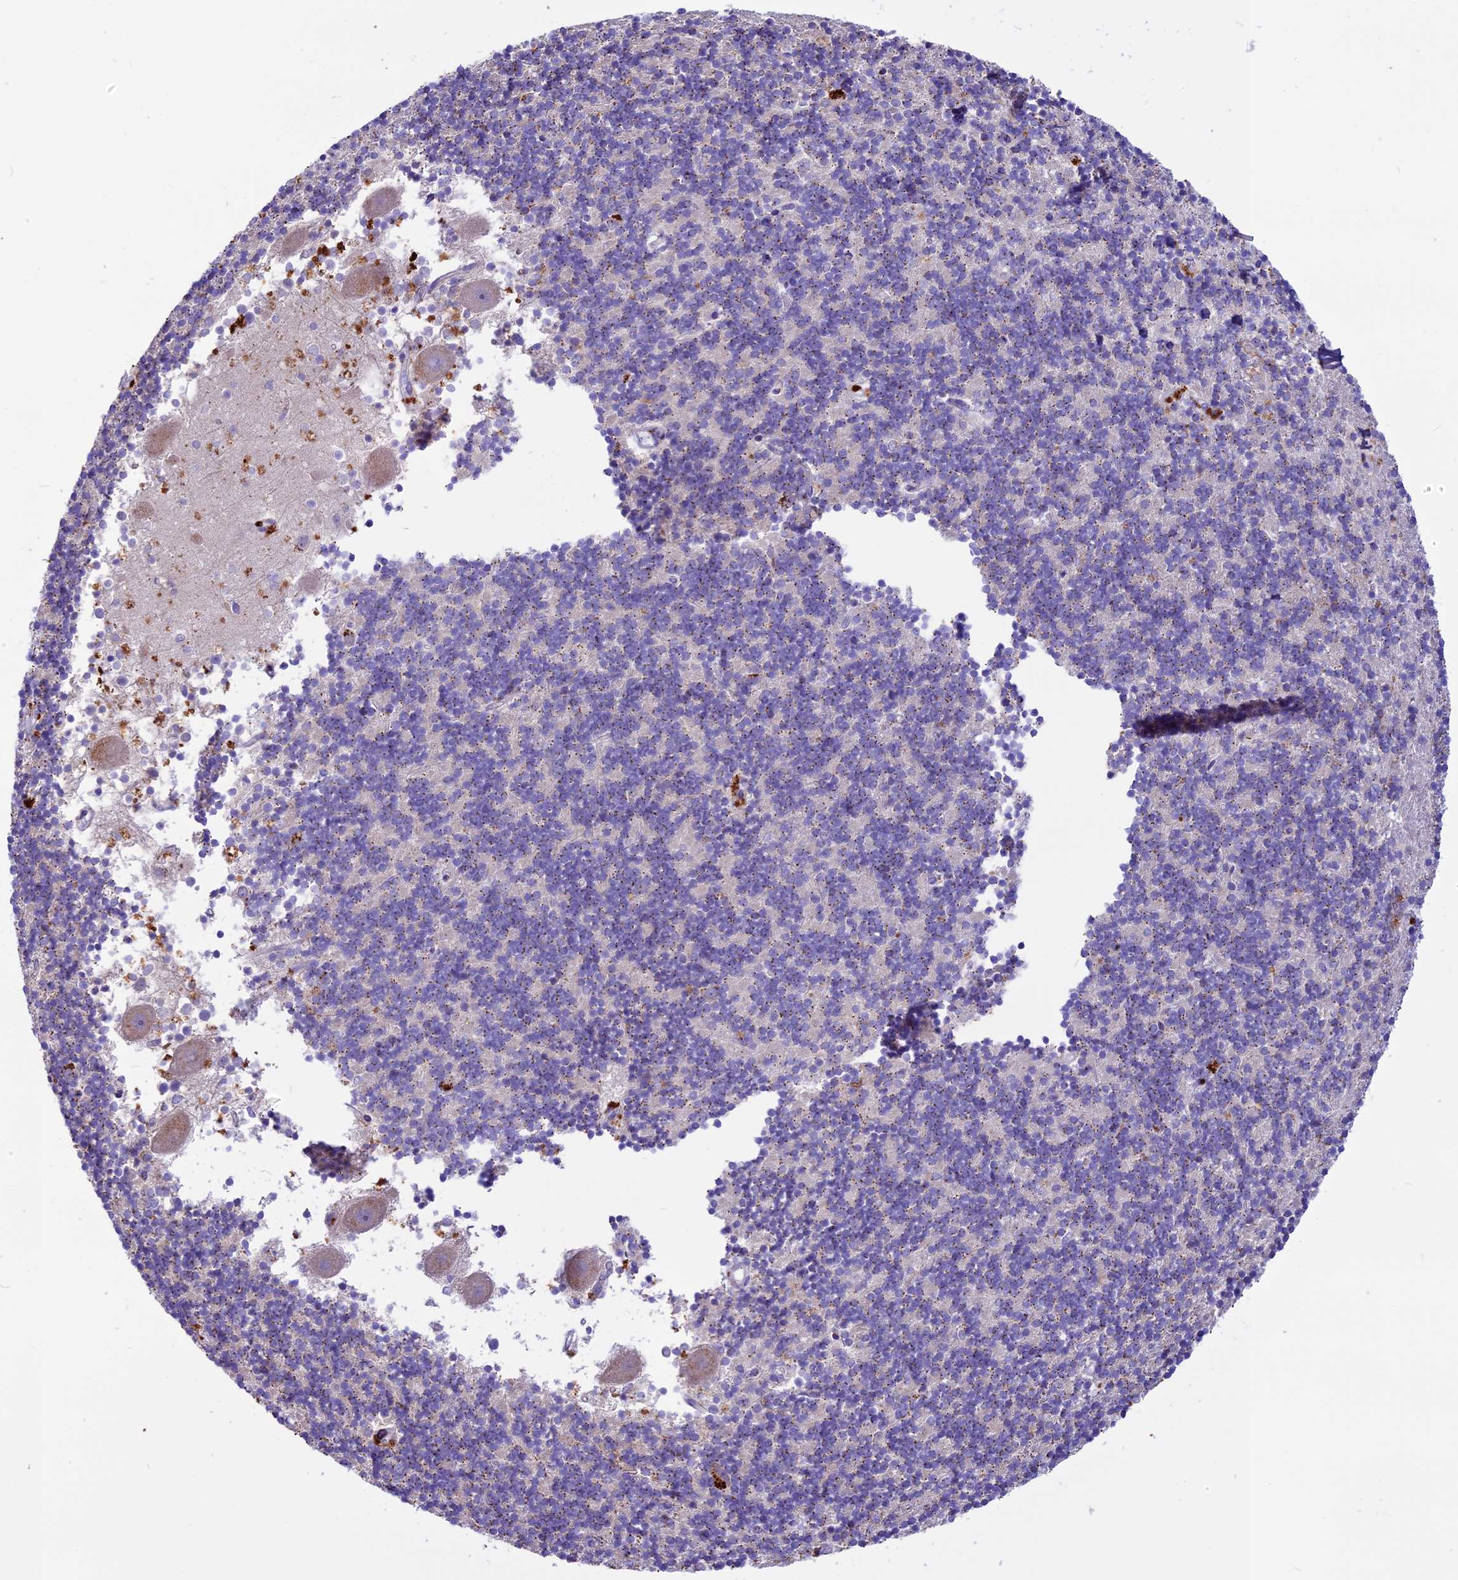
{"staining": {"intensity": "weak", "quantity": "<25%", "location": "cytoplasmic/membranous"}, "tissue": "cerebellum", "cell_type": "Cells in granular layer", "image_type": "normal", "snomed": [{"axis": "morphology", "description": "Normal tissue, NOS"}, {"axis": "topography", "description": "Cerebellum"}], "caption": "Cells in granular layer are negative for brown protein staining in normal cerebellum. (DAB (3,3'-diaminobenzidine) immunohistochemistry (IHC), high magnification).", "gene": "THRSP", "patient": {"sex": "male", "age": 54}}